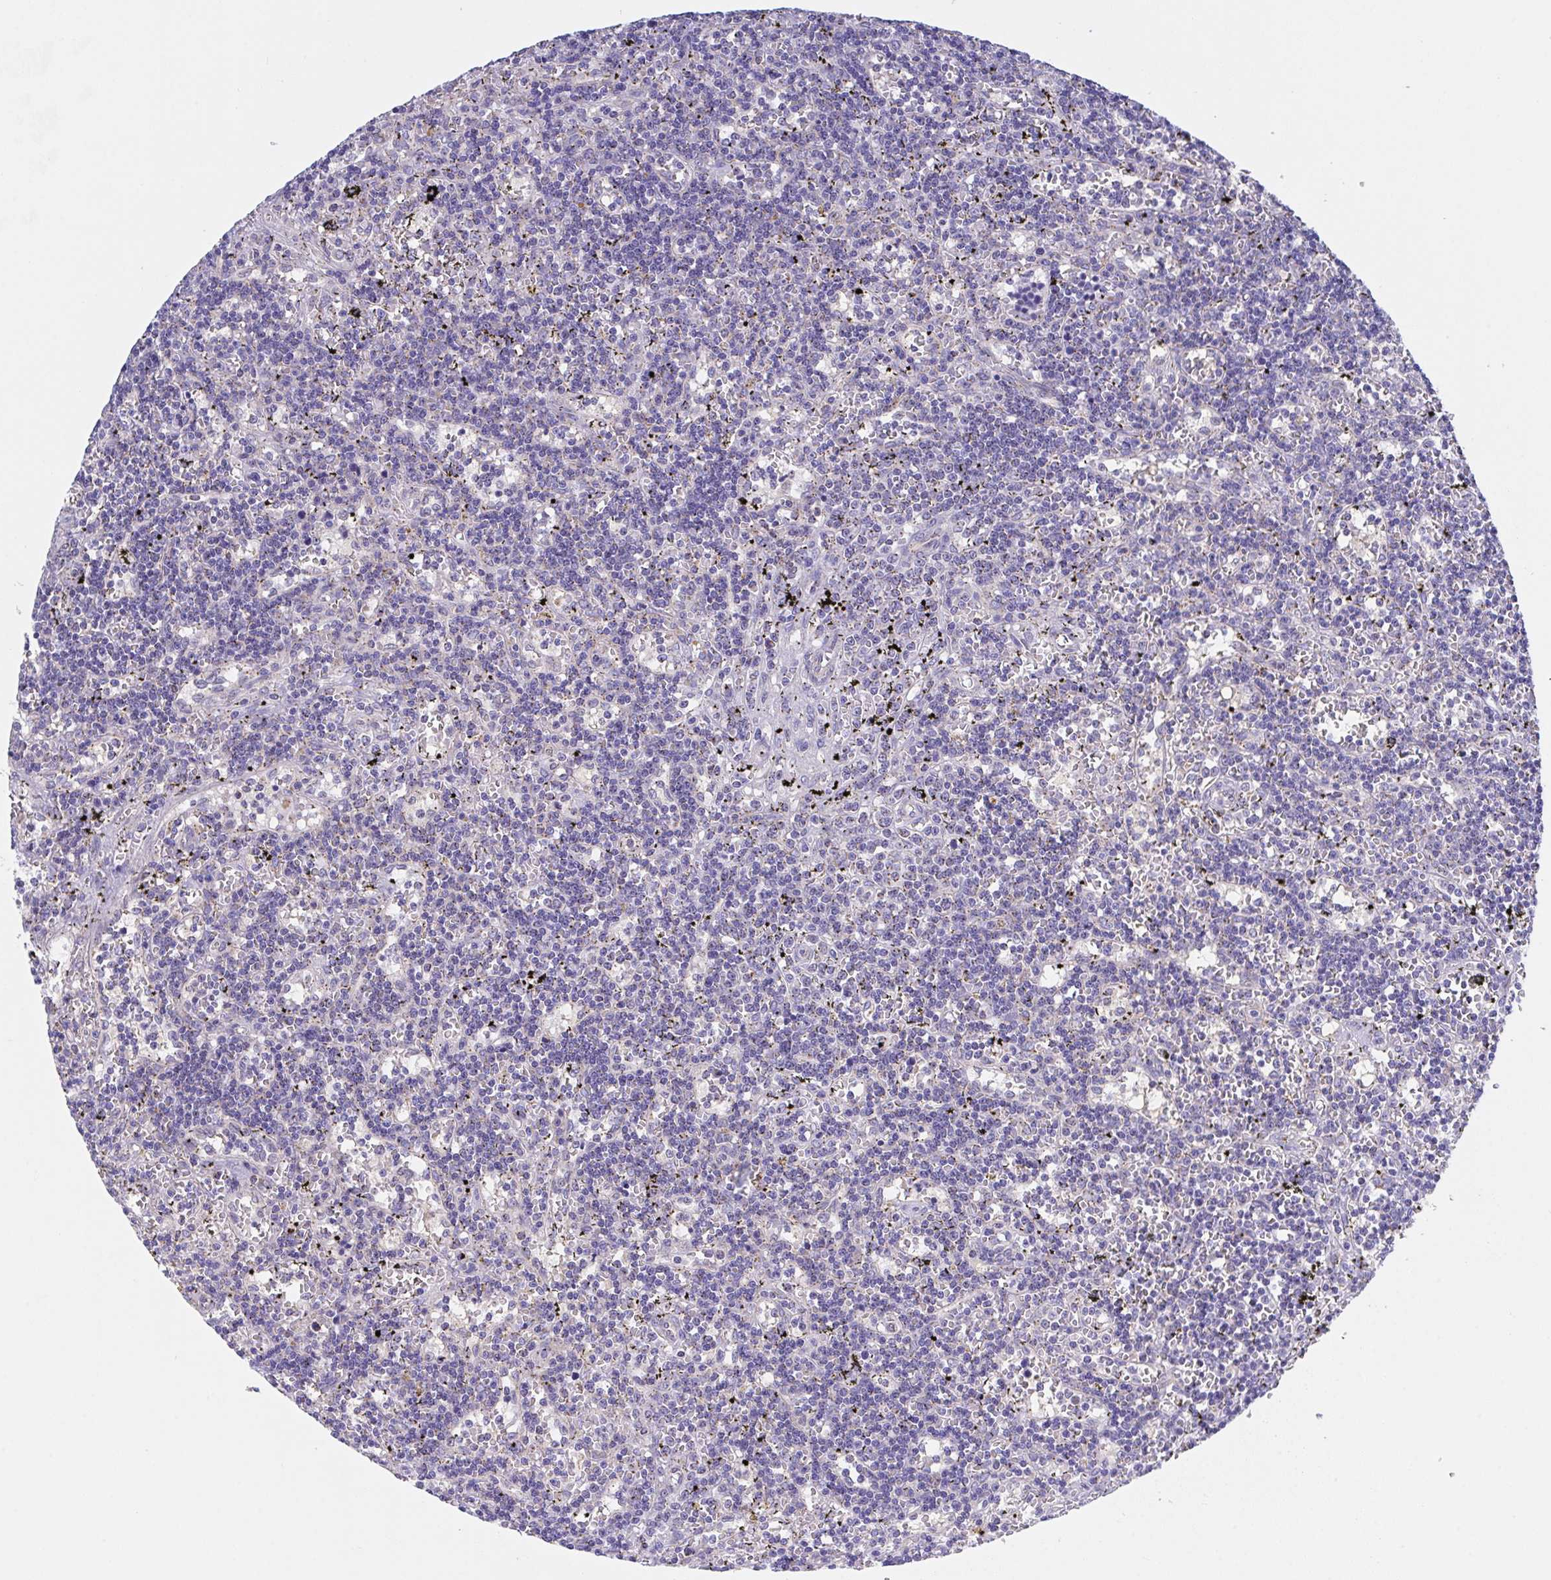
{"staining": {"intensity": "negative", "quantity": "none", "location": "none"}, "tissue": "lymphoma", "cell_type": "Tumor cells", "image_type": "cancer", "snomed": [{"axis": "morphology", "description": "Malignant lymphoma, non-Hodgkin's type, Low grade"}, {"axis": "topography", "description": "Spleen"}], "caption": "Immunohistochemistry image of neoplastic tissue: low-grade malignant lymphoma, non-Hodgkin's type stained with DAB (3,3'-diaminobenzidine) demonstrates no significant protein expression in tumor cells. (DAB IHC with hematoxylin counter stain).", "gene": "PROSER3", "patient": {"sex": "male", "age": 60}}